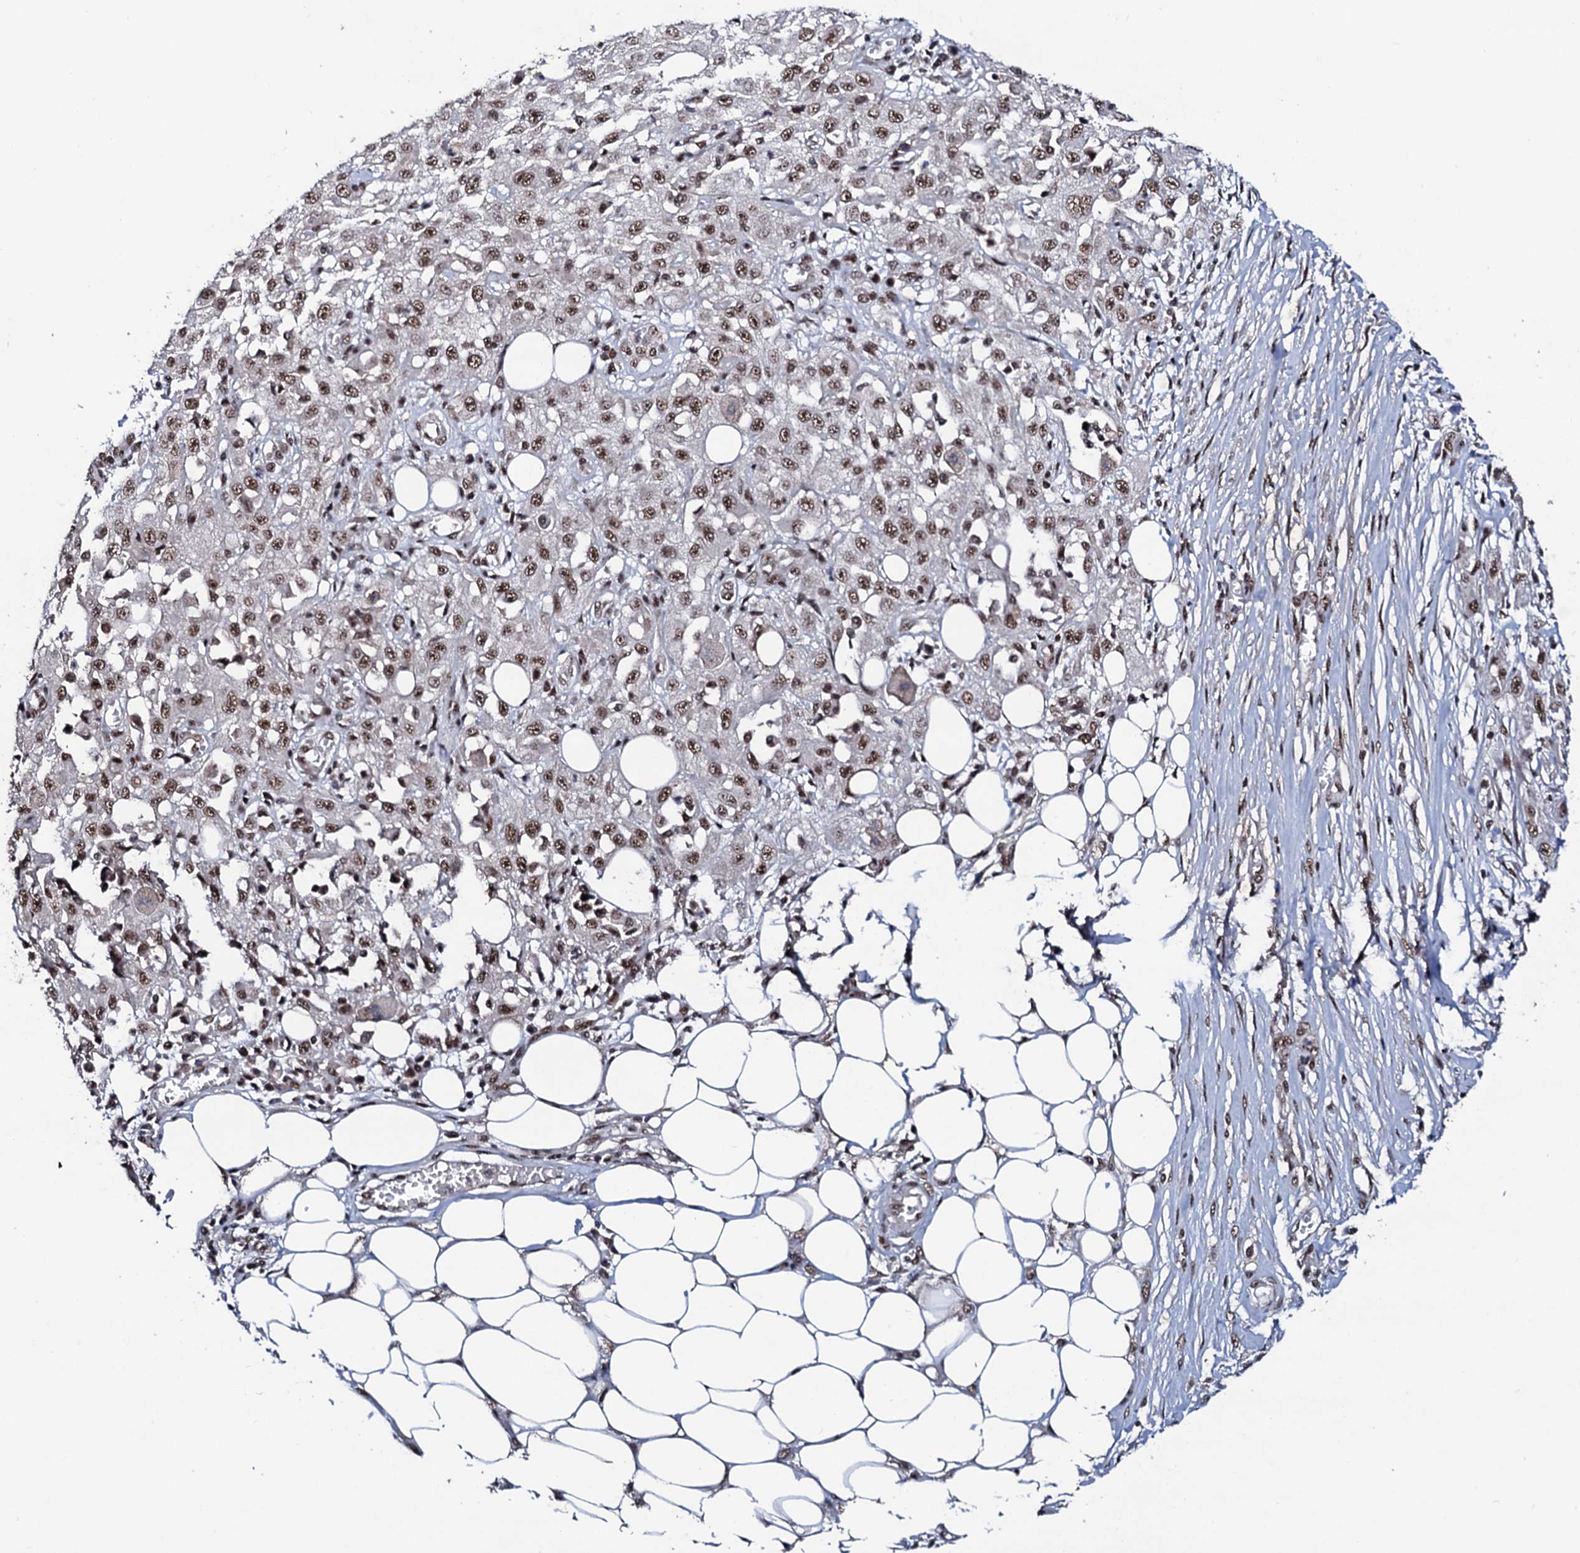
{"staining": {"intensity": "moderate", "quantity": ">75%", "location": "nuclear"}, "tissue": "skin cancer", "cell_type": "Tumor cells", "image_type": "cancer", "snomed": [{"axis": "morphology", "description": "Squamous cell carcinoma, NOS"}, {"axis": "morphology", "description": "Squamous cell carcinoma, metastatic, NOS"}, {"axis": "topography", "description": "Skin"}, {"axis": "topography", "description": "Lymph node"}], "caption": "Immunohistochemical staining of skin cancer shows moderate nuclear protein expression in about >75% of tumor cells.", "gene": "PRPF18", "patient": {"sex": "male", "age": 75}}